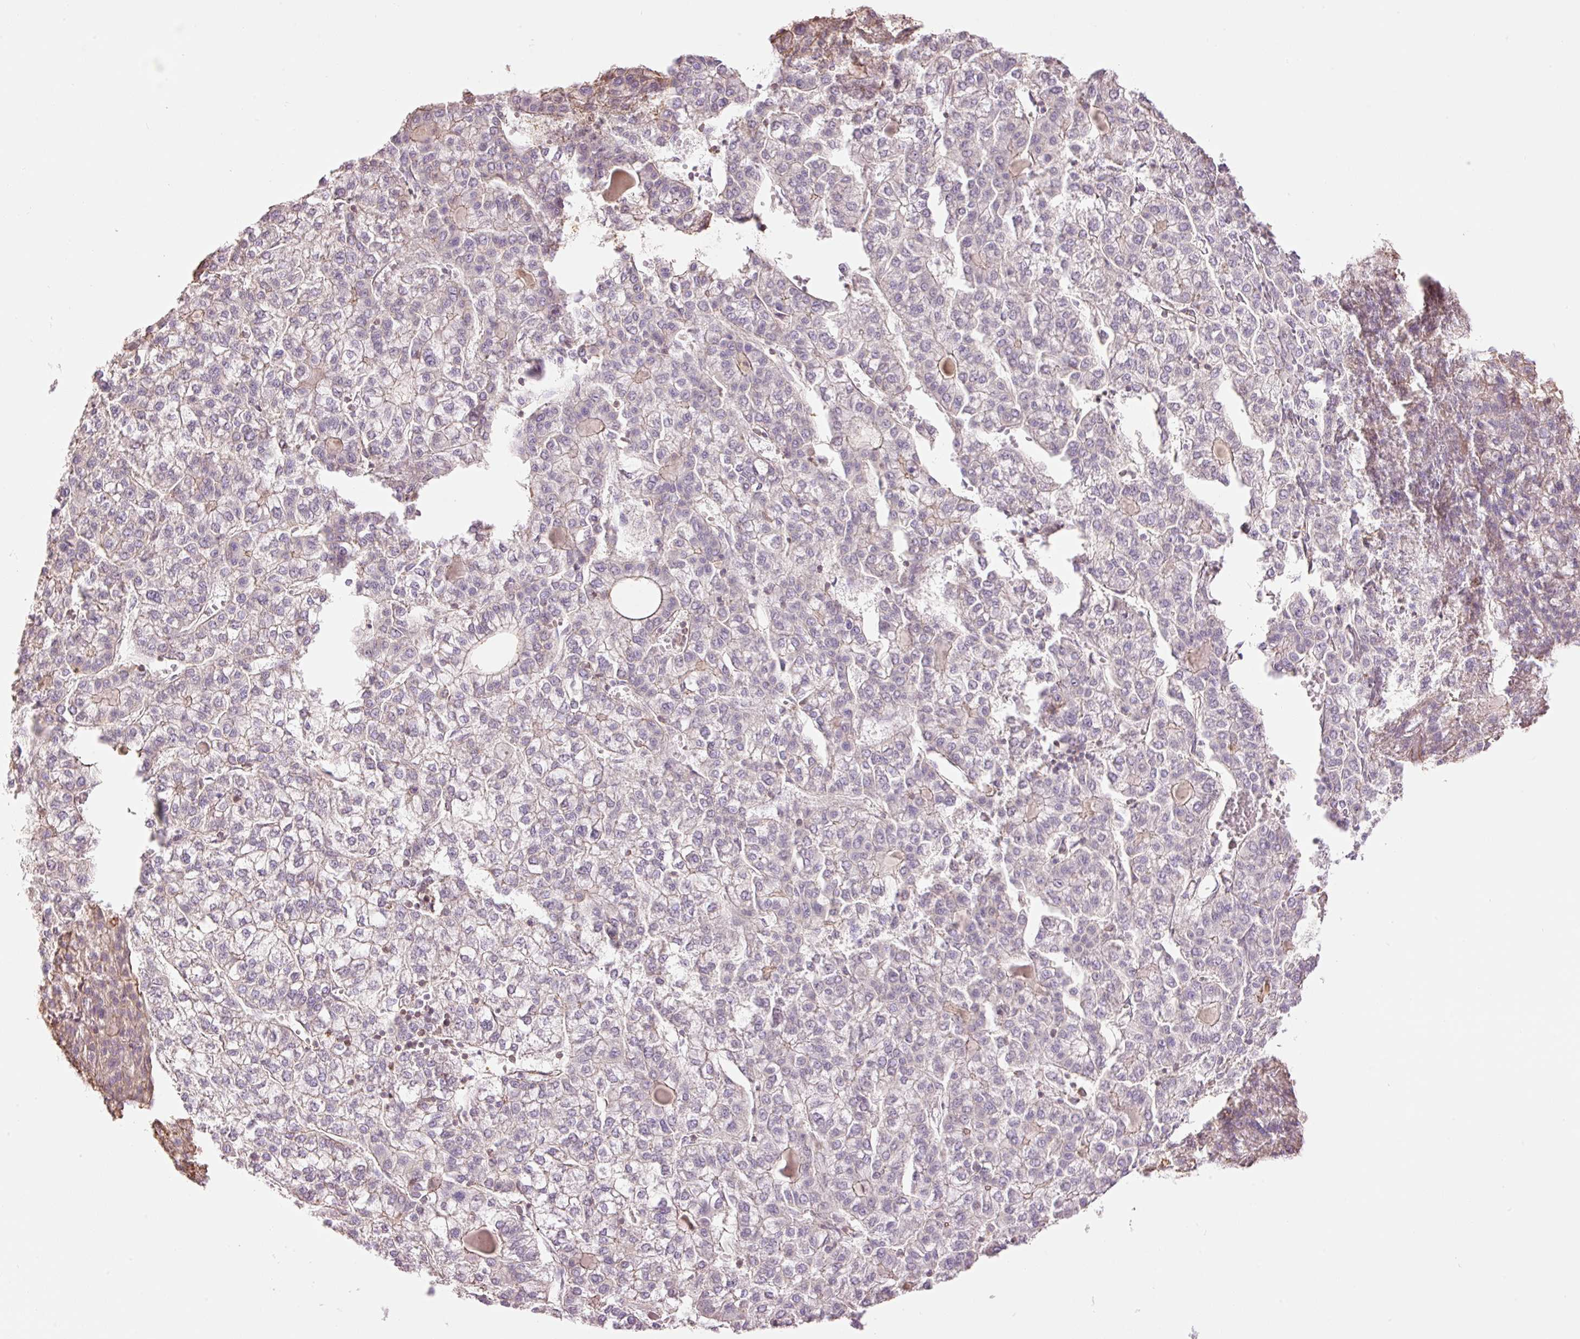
{"staining": {"intensity": "negative", "quantity": "none", "location": "none"}, "tissue": "liver cancer", "cell_type": "Tumor cells", "image_type": "cancer", "snomed": [{"axis": "morphology", "description": "Carcinoma, Hepatocellular, NOS"}, {"axis": "topography", "description": "Liver"}], "caption": "DAB immunohistochemical staining of human liver cancer (hepatocellular carcinoma) displays no significant staining in tumor cells.", "gene": "PPP1R1B", "patient": {"sex": "female", "age": 43}}